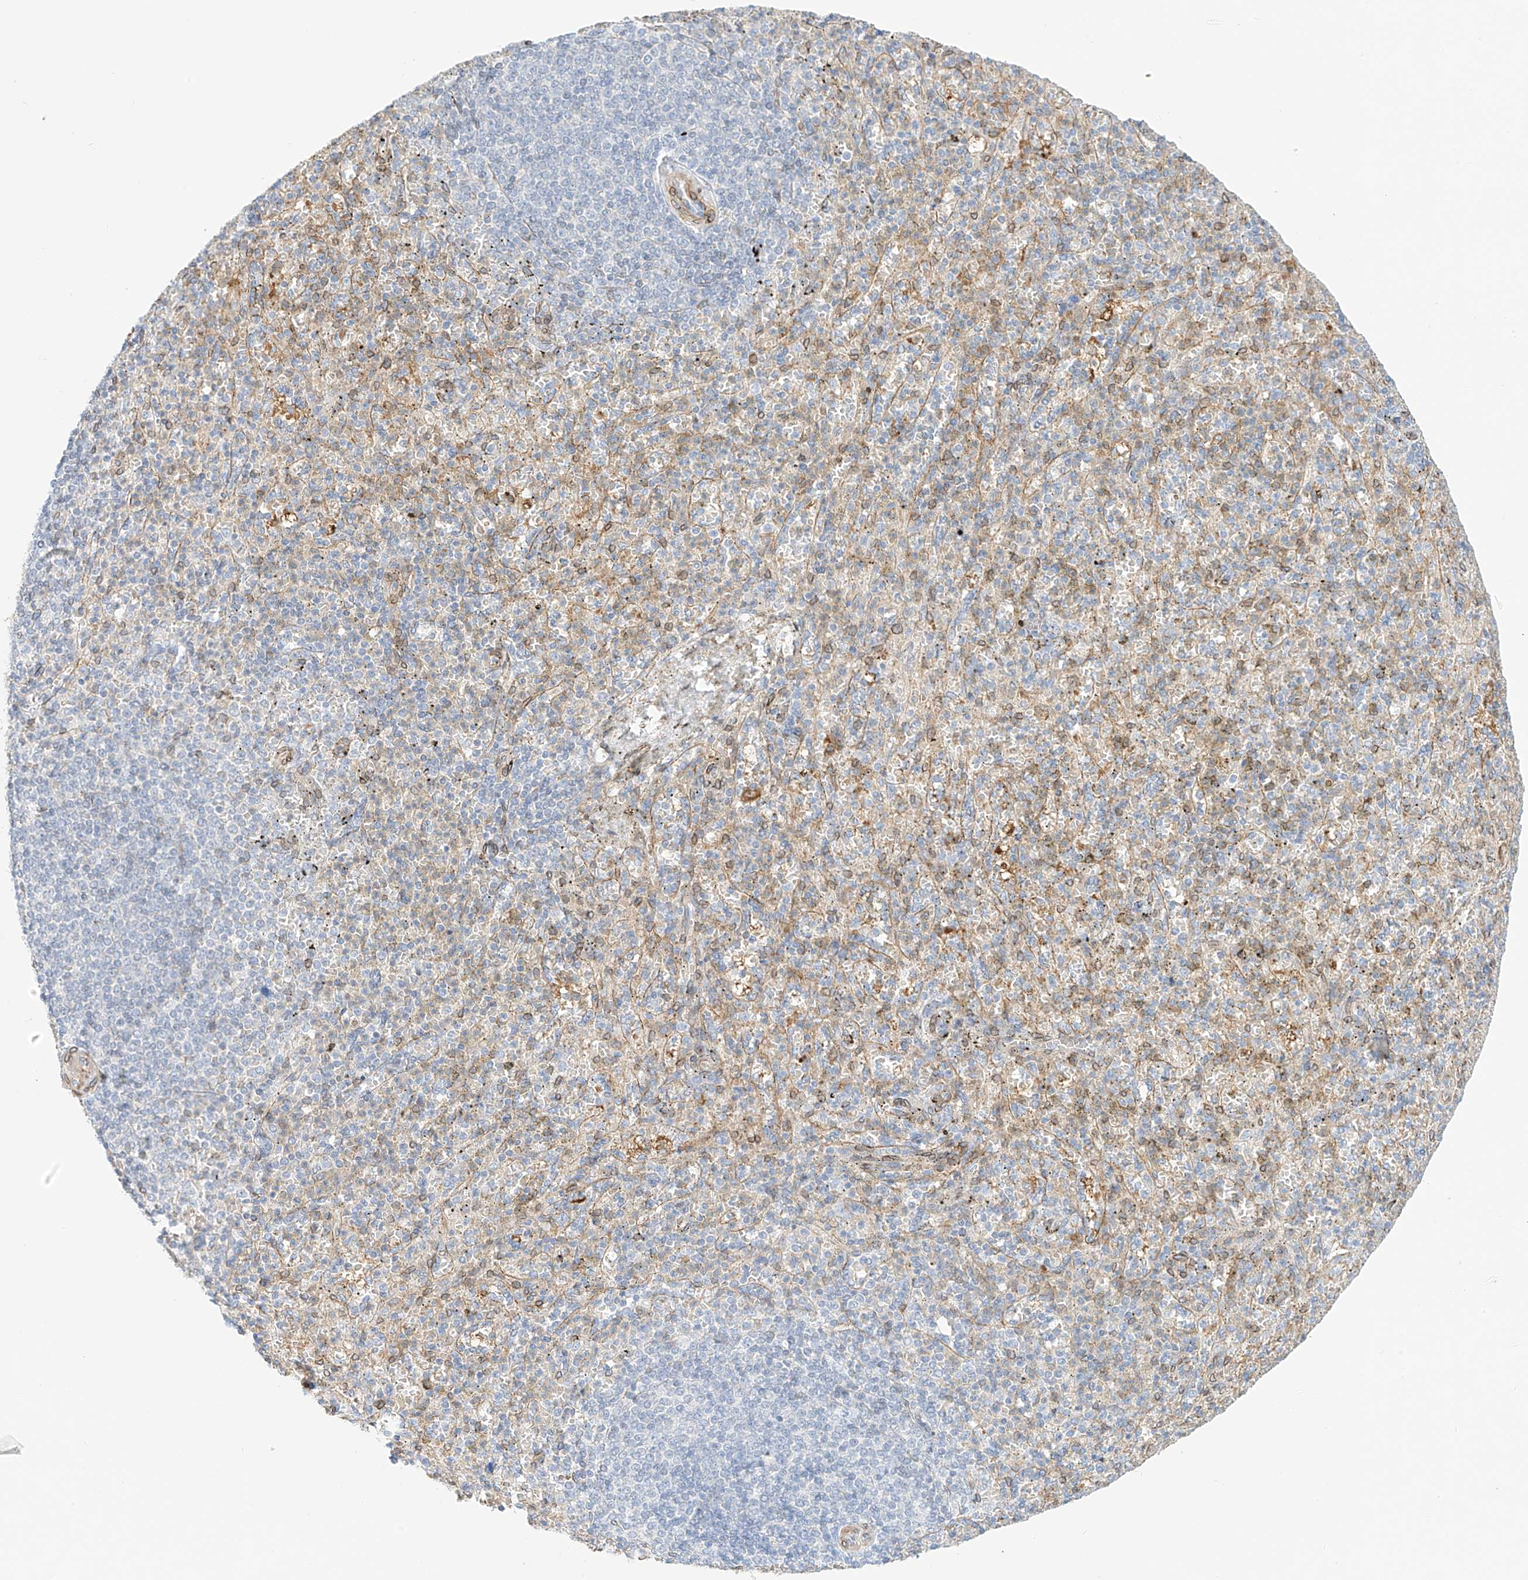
{"staining": {"intensity": "weak", "quantity": "<25%", "location": "cytoplasmic/membranous"}, "tissue": "spleen", "cell_type": "Cells in red pulp", "image_type": "normal", "snomed": [{"axis": "morphology", "description": "Normal tissue, NOS"}, {"axis": "topography", "description": "Spleen"}], "caption": "Cells in red pulp are negative for brown protein staining in benign spleen. (Brightfield microscopy of DAB (3,3'-diaminobenzidine) immunohistochemistry (IHC) at high magnification).", "gene": "PCYOX1", "patient": {"sex": "female", "age": 74}}